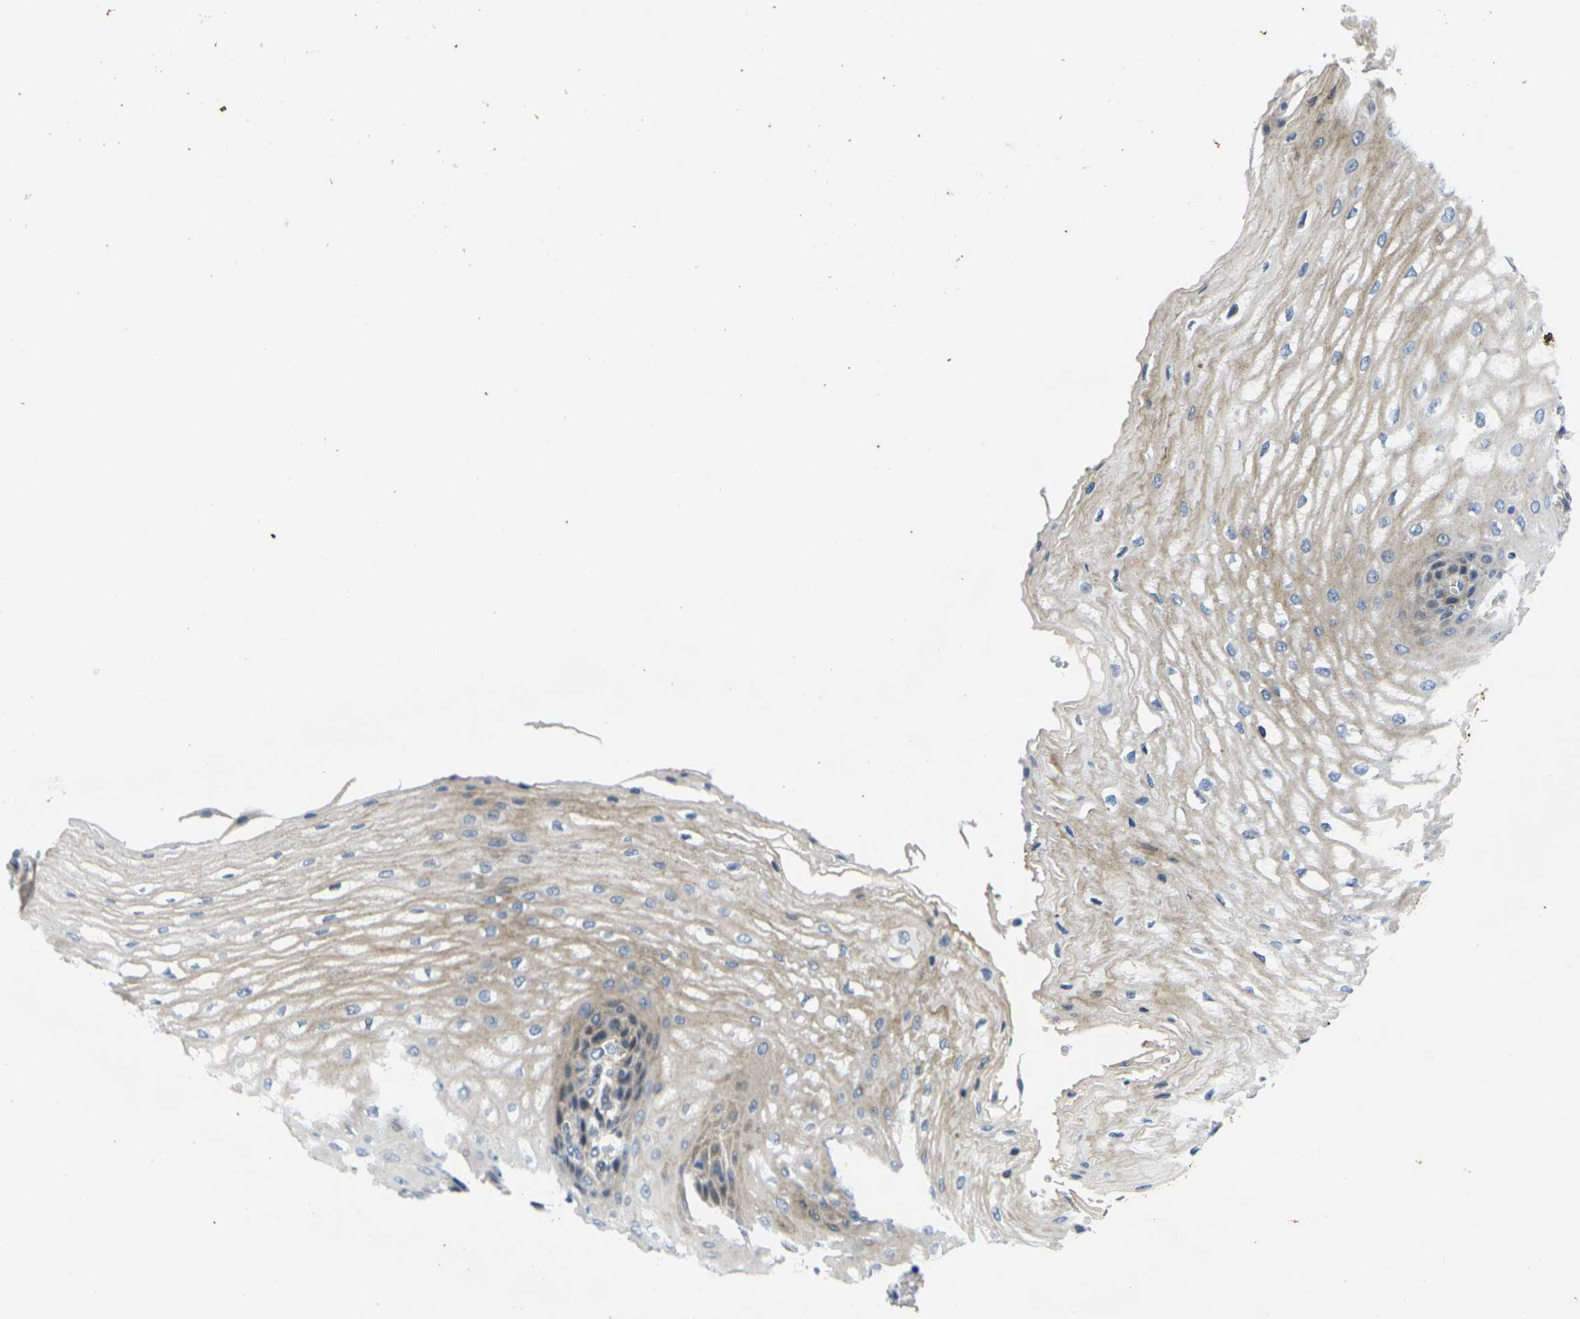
{"staining": {"intensity": "moderate", "quantity": ">75%", "location": "cytoplasmic/membranous"}, "tissue": "esophagus", "cell_type": "Squamous epithelial cells", "image_type": "normal", "snomed": [{"axis": "morphology", "description": "Normal tissue, NOS"}, {"axis": "topography", "description": "Esophagus"}], "caption": "Immunohistochemistry (DAB) staining of normal human esophagus demonstrates moderate cytoplasmic/membranous protein expression in approximately >75% of squamous epithelial cells. (DAB = brown stain, brightfield microscopy at high magnification).", "gene": "ROBO2", "patient": {"sex": "male", "age": 54}}